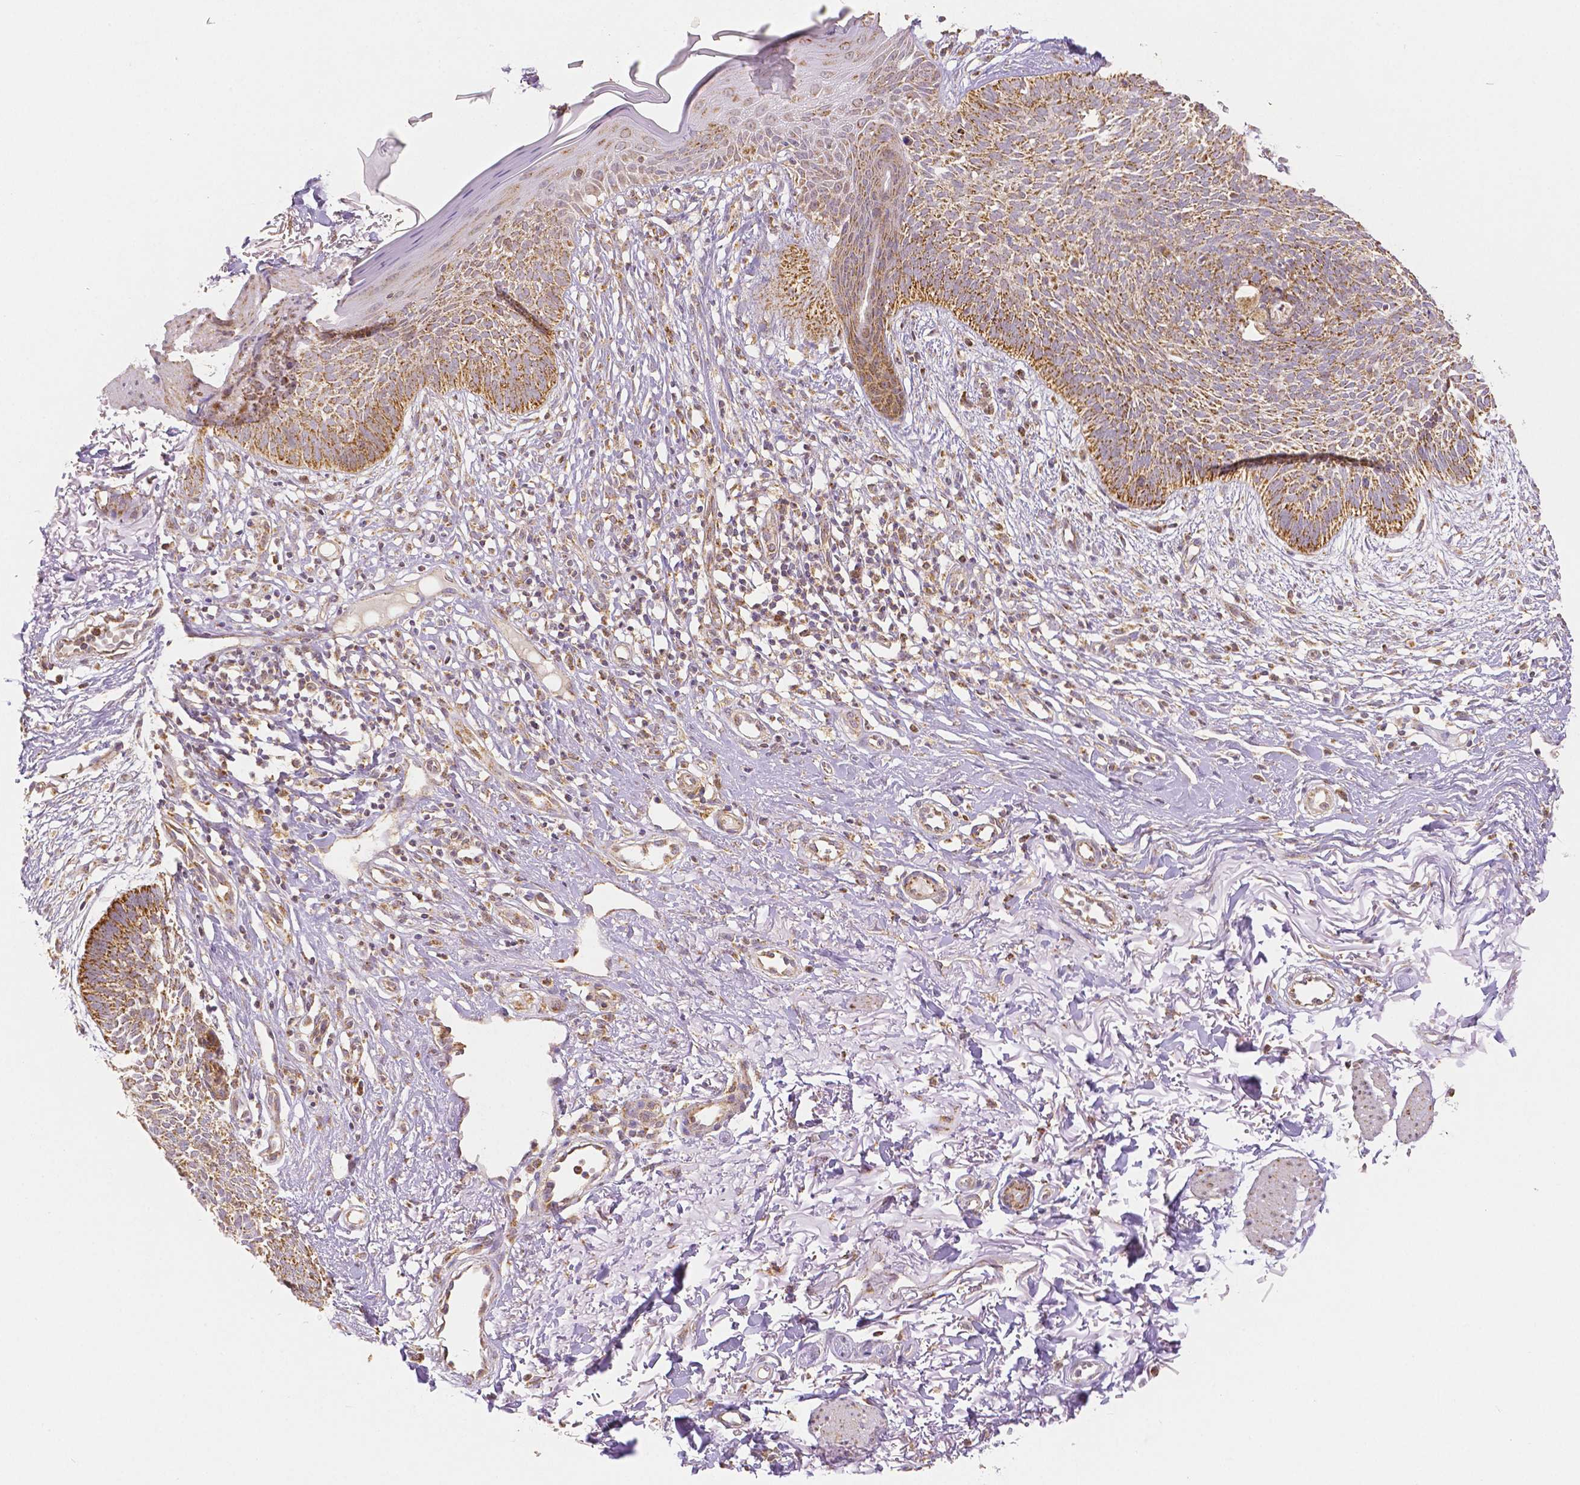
{"staining": {"intensity": "strong", "quantity": ">75%", "location": "cytoplasmic/membranous"}, "tissue": "skin cancer", "cell_type": "Tumor cells", "image_type": "cancer", "snomed": [{"axis": "morphology", "description": "Basal cell carcinoma"}, {"axis": "topography", "description": "Skin"}], "caption": "Strong cytoplasmic/membranous protein positivity is present in about >75% of tumor cells in skin cancer.", "gene": "RHOT1", "patient": {"sex": "female", "age": 84}}